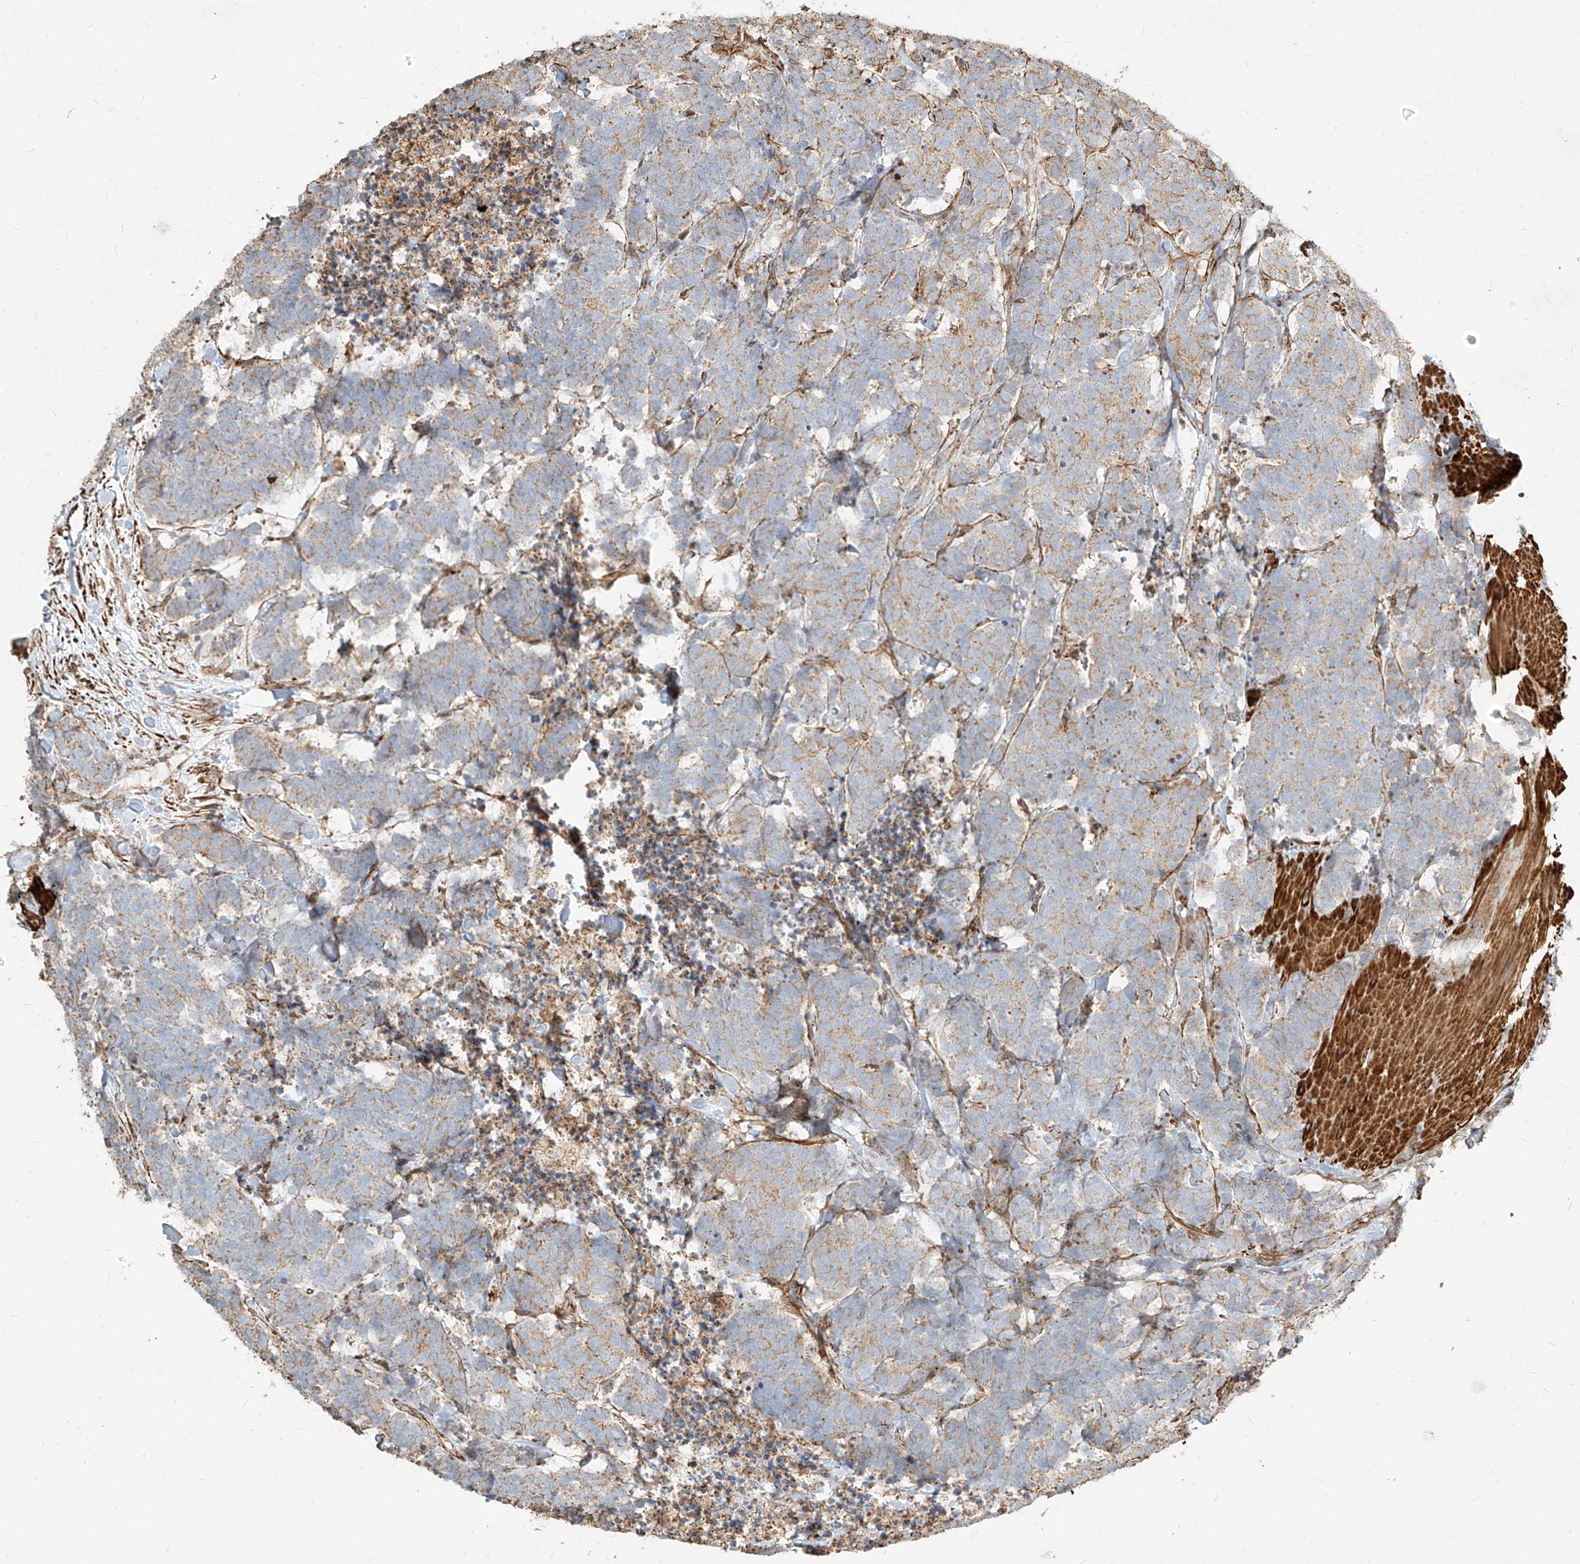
{"staining": {"intensity": "weak", "quantity": "<25%", "location": "cytoplasmic/membranous"}, "tissue": "carcinoid", "cell_type": "Tumor cells", "image_type": "cancer", "snomed": [{"axis": "morphology", "description": "Carcinoma, NOS"}, {"axis": "morphology", "description": "Carcinoid, malignant, NOS"}, {"axis": "topography", "description": "Urinary bladder"}], "caption": "Immunohistochemistry (IHC) of carcinoid demonstrates no expression in tumor cells.", "gene": "MTX2", "patient": {"sex": "male", "age": 57}}